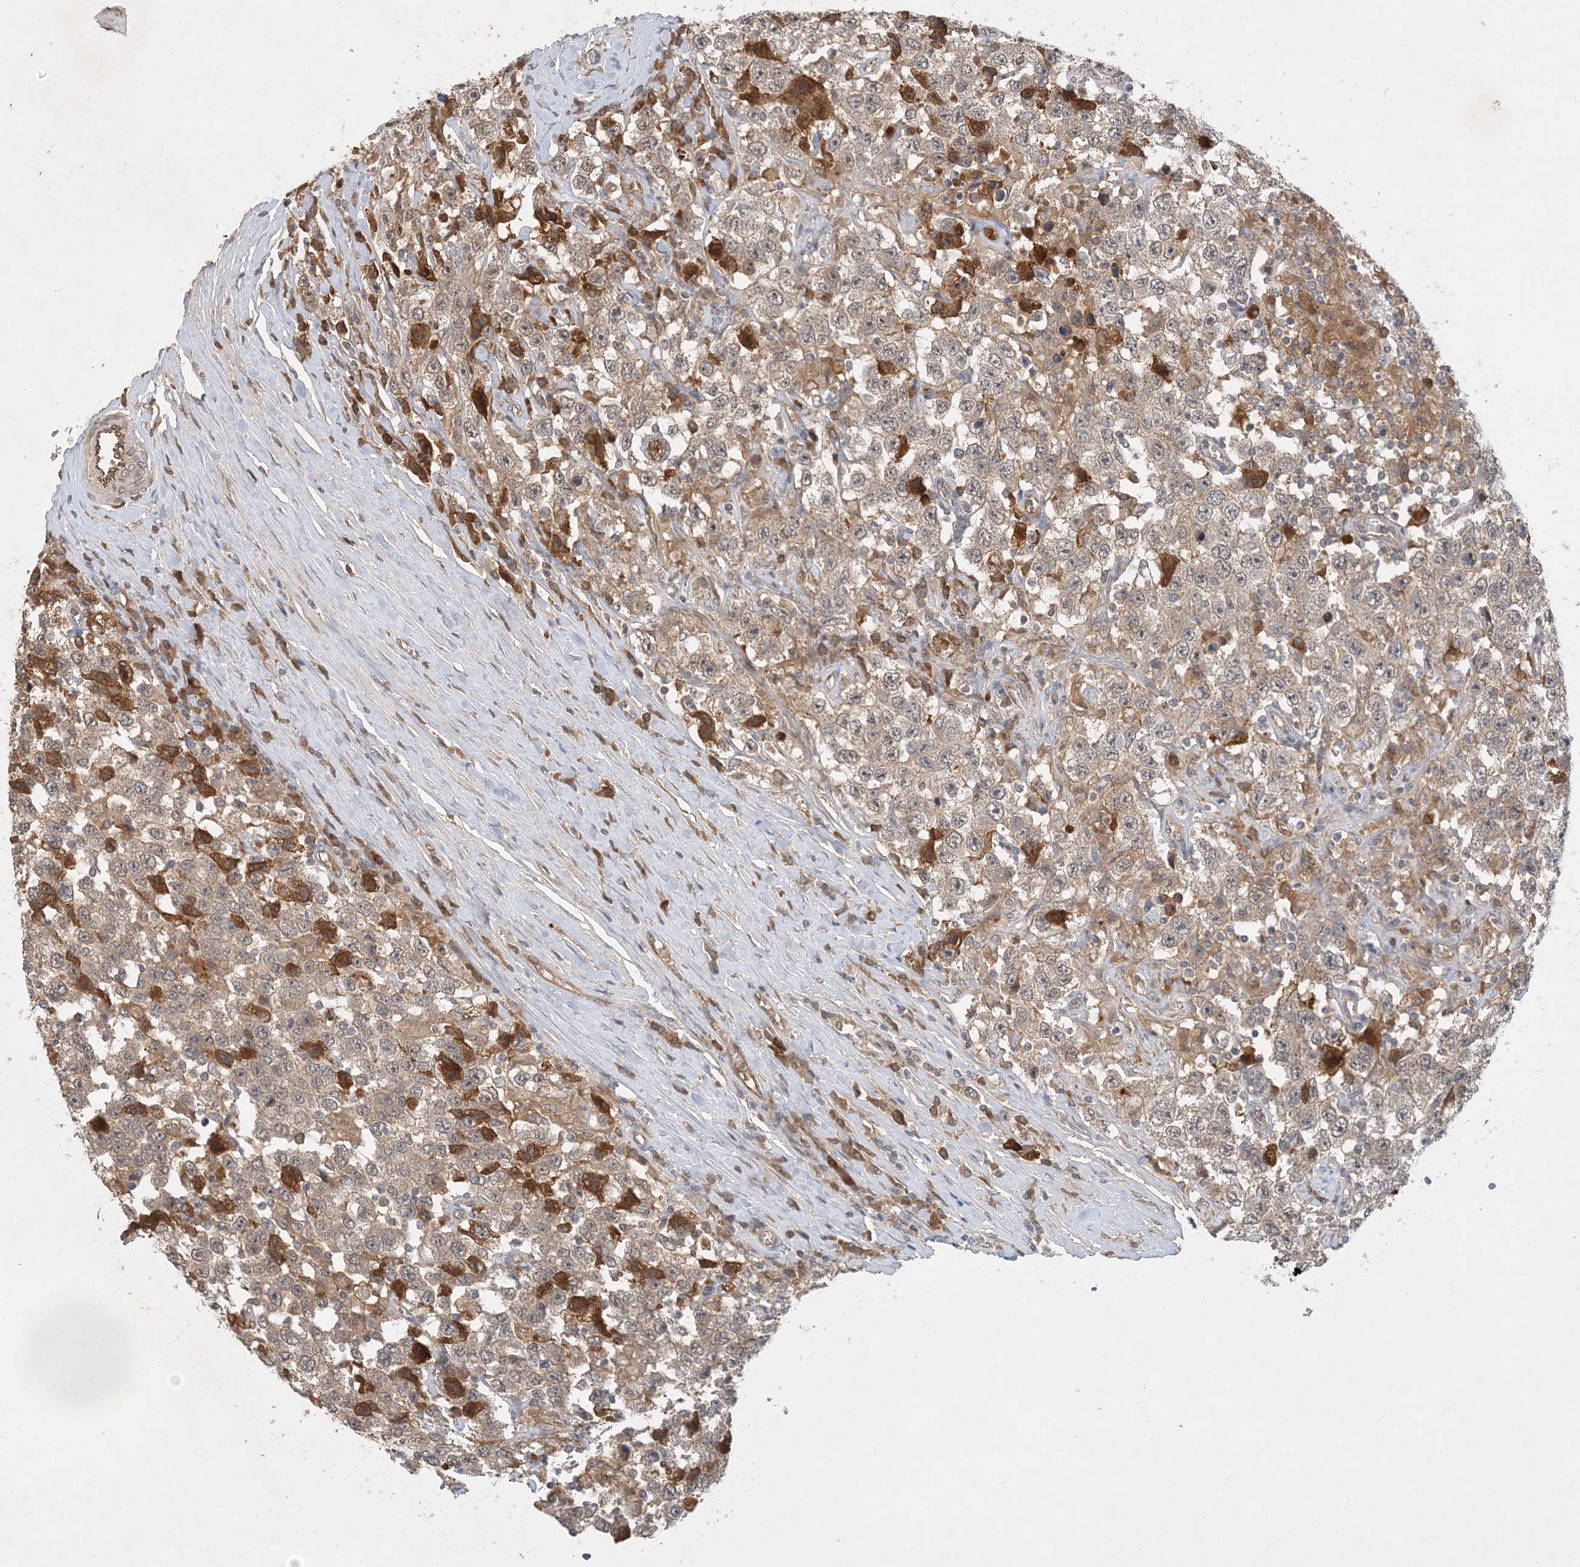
{"staining": {"intensity": "strong", "quantity": "<25%", "location": "cytoplasmic/membranous,nuclear"}, "tissue": "testis cancer", "cell_type": "Tumor cells", "image_type": "cancer", "snomed": [{"axis": "morphology", "description": "Seminoma, NOS"}, {"axis": "topography", "description": "Testis"}], "caption": "A brown stain highlights strong cytoplasmic/membranous and nuclear positivity of a protein in human testis cancer tumor cells. (DAB IHC with brightfield microscopy, high magnification).", "gene": "ZCCHC4", "patient": {"sex": "male", "age": 41}}